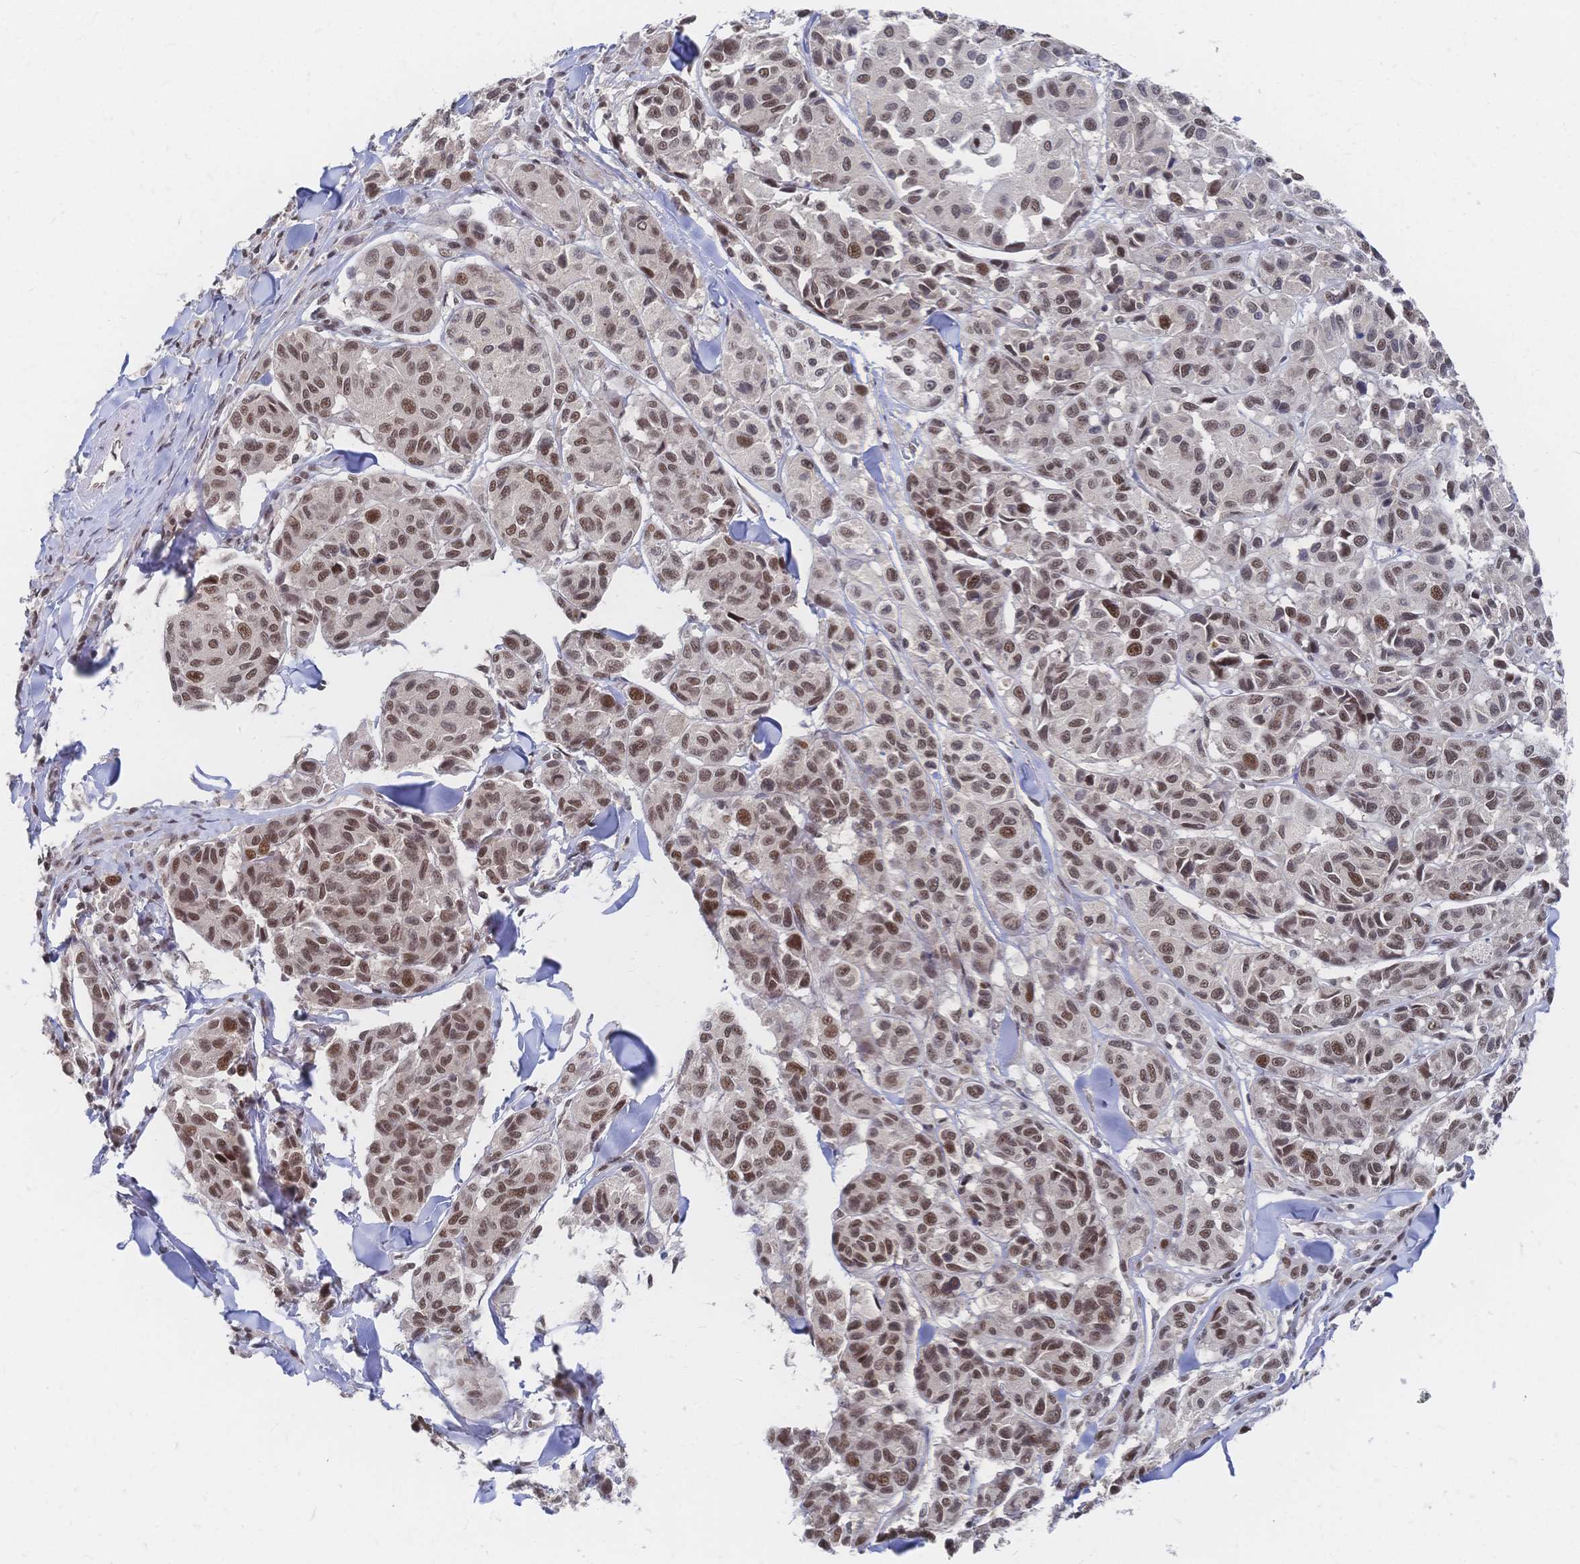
{"staining": {"intensity": "moderate", "quantity": ">75%", "location": "nuclear"}, "tissue": "melanoma", "cell_type": "Tumor cells", "image_type": "cancer", "snomed": [{"axis": "morphology", "description": "Malignant melanoma, NOS"}, {"axis": "topography", "description": "Skin"}], "caption": "Protein expression analysis of human malignant melanoma reveals moderate nuclear staining in approximately >75% of tumor cells. (IHC, brightfield microscopy, high magnification).", "gene": "NELFA", "patient": {"sex": "female", "age": 66}}